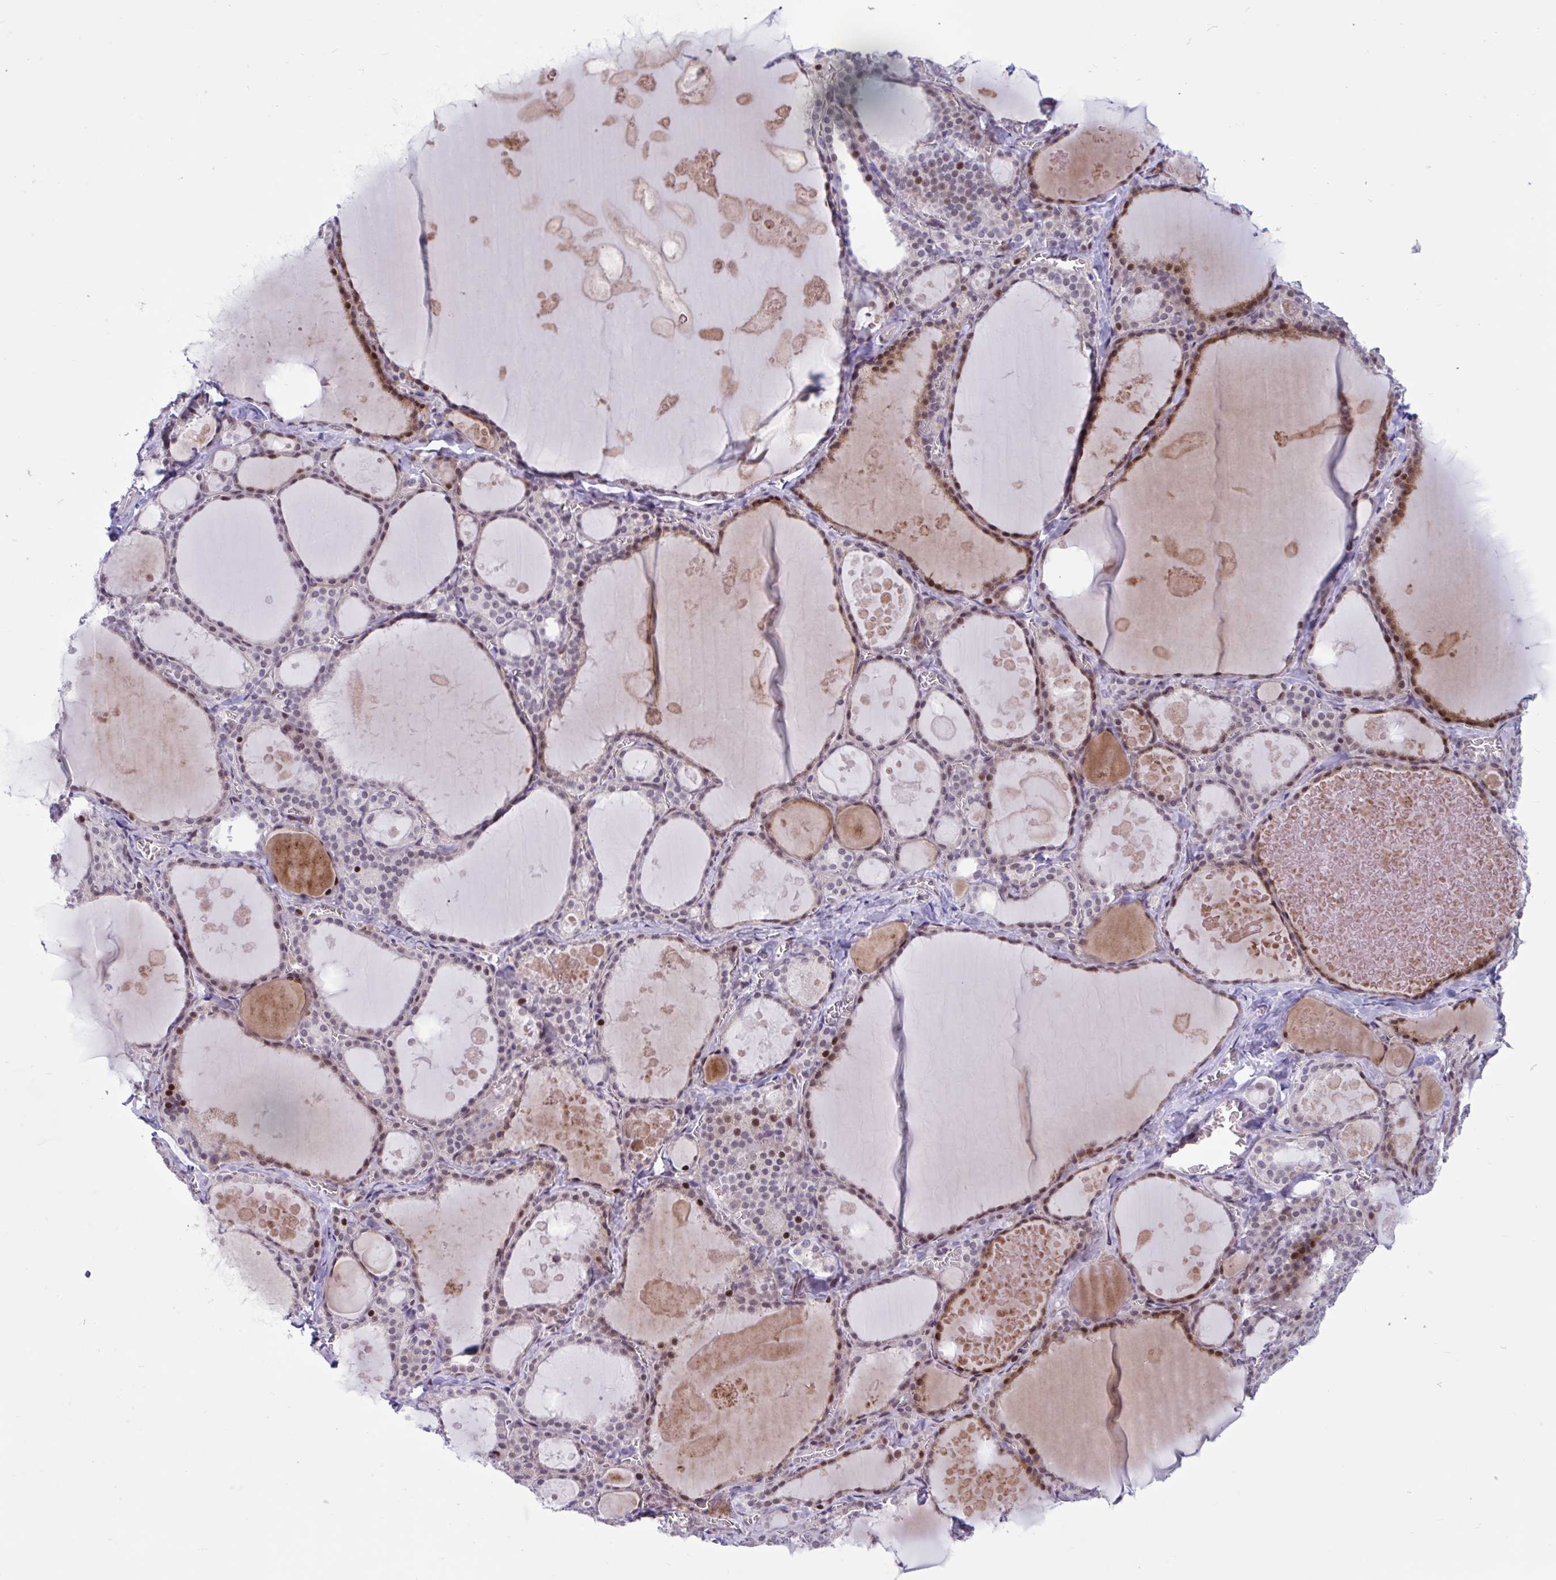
{"staining": {"intensity": "moderate", "quantity": "25%-75%", "location": "cytoplasmic/membranous,nuclear"}, "tissue": "thyroid gland", "cell_type": "Glandular cells", "image_type": "normal", "snomed": [{"axis": "morphology", "description": "Normal tissue, NOS"}, {"axis": "topography", "description": "Thyroid gland"}], "caption": "This photomicrograph demonstrates immunohistochemistry (IHC) staining of normal thyroid gland, with medium moderate cytoplasmic/membranous,nuclear positivity in approximately 25%-75% of glandular cells.", "gene": "RBL1", "patient": {"sex": "male", "age": 56}}